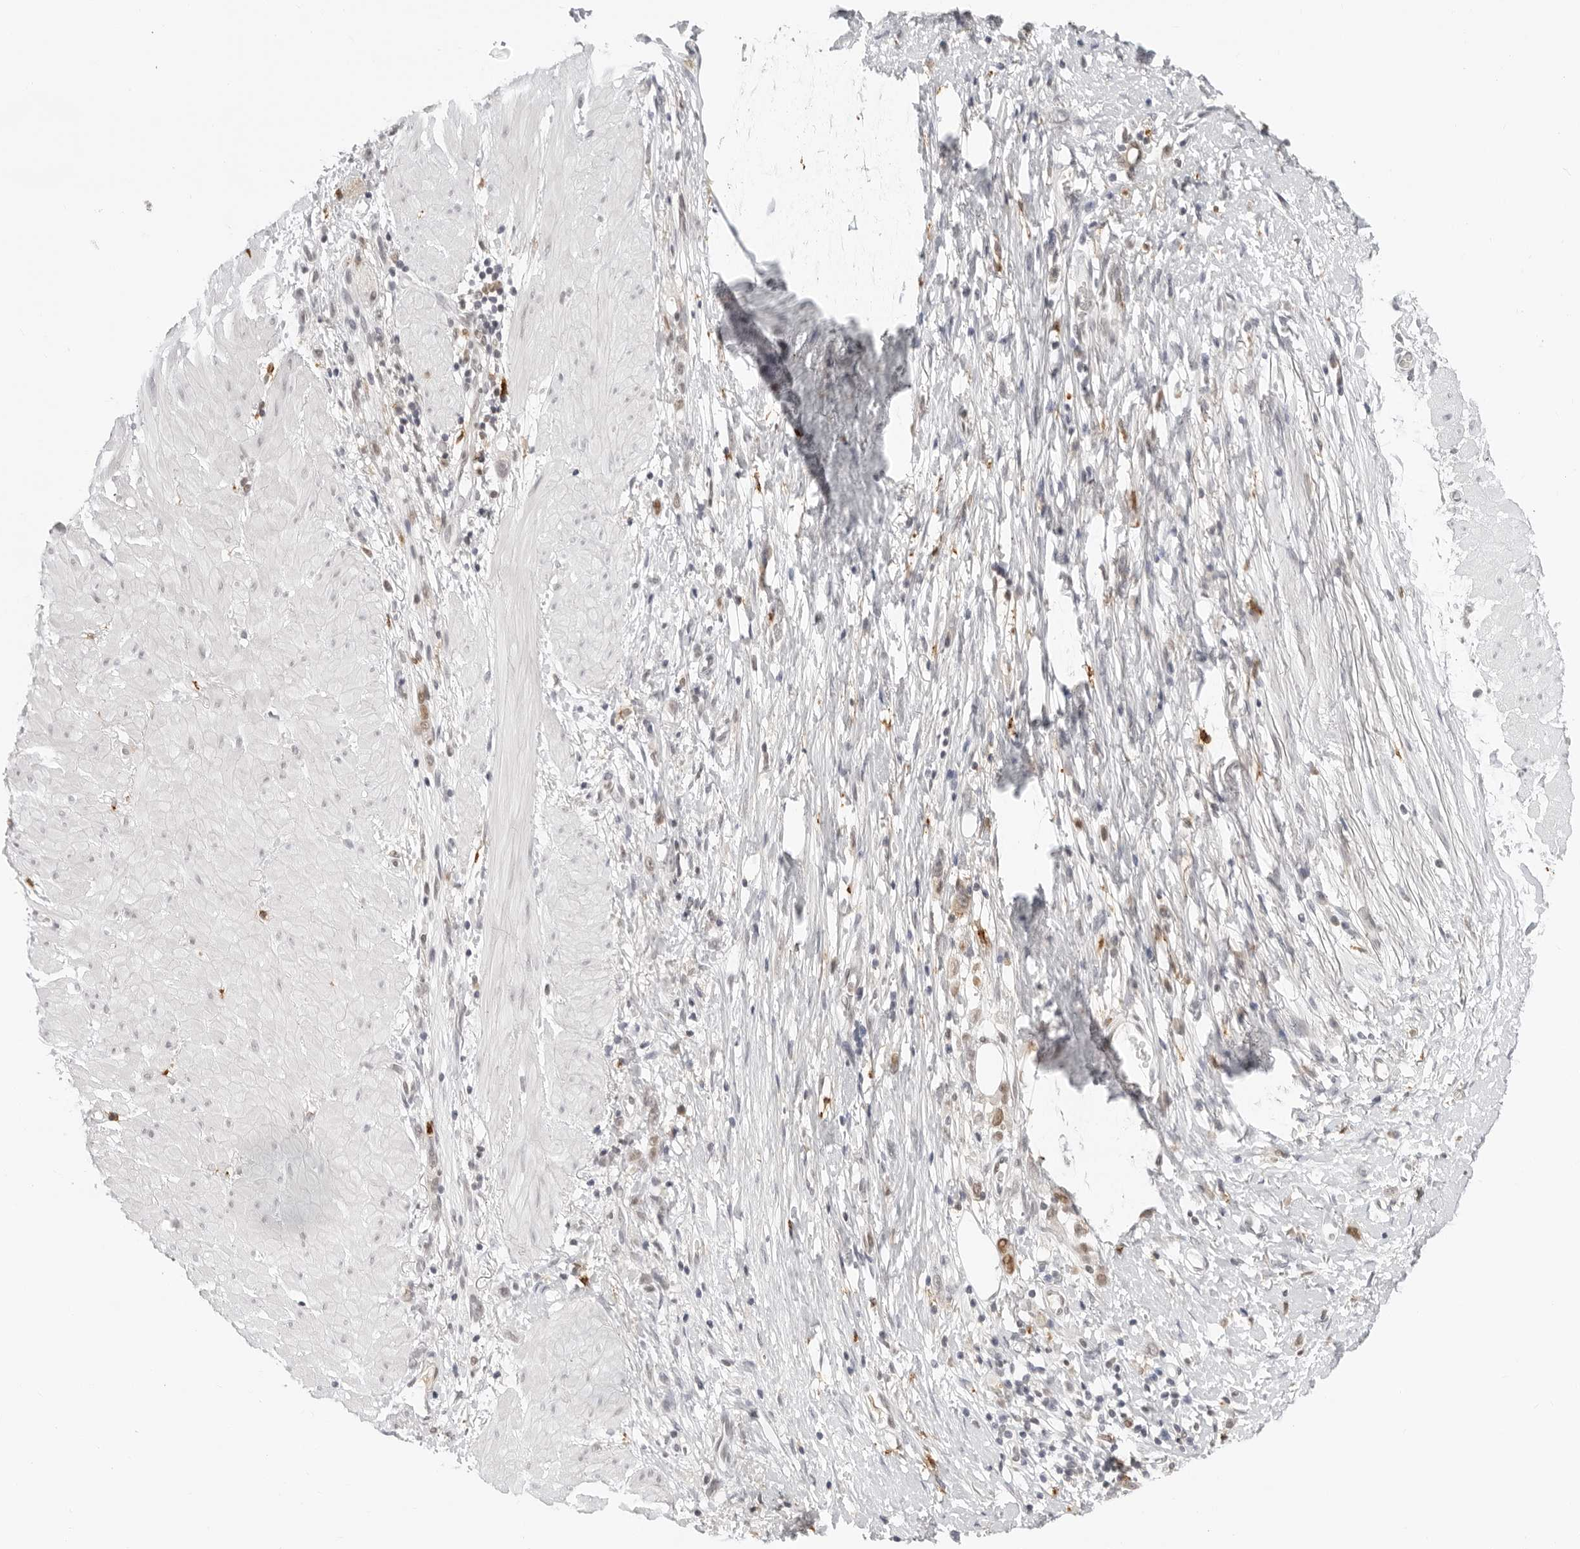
{"staining": {"intensity": "weak", "quantity": ">75%", "location": "nuclear"}, "tissue": "stomach cancer", "cell_type": "Tumor cells", "image_type": "cancer", "snomed": [{"axis": "morphology", "description": "Adenocarcinoma, NOS"}, {"axis": "topography", "description": "Stomach"}], "caption": "Immunohistochemistry (DAB) staining of adenocarcinoma (stomach) reveals weak nuclear protein staining in approximately >75% of tumor cells.", "gene": "MSH6", "patient": {"sex": "female", "age": 76}}